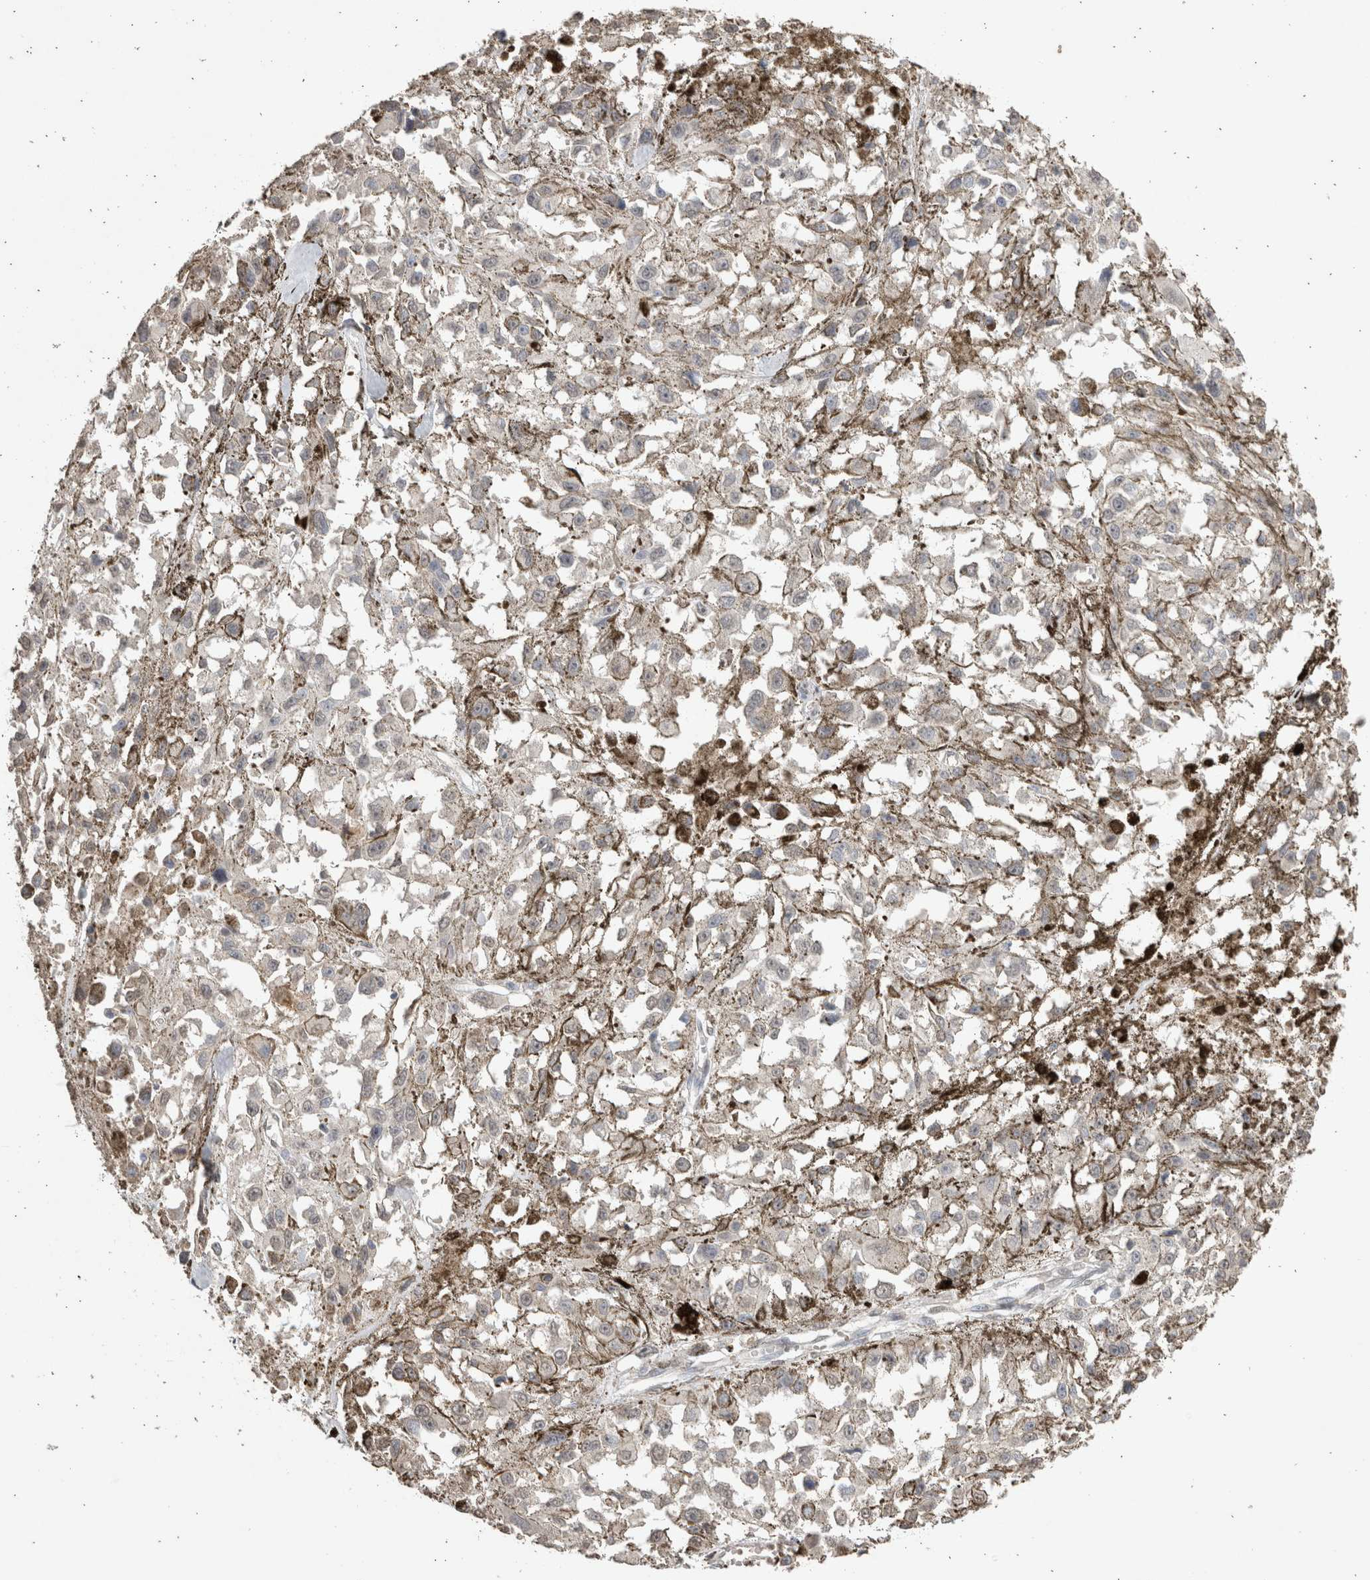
{"staining": {"intensity": "negative", "quantity": "none", "location": "none"}, "tissue": "melanoma", "cell_type": "Tumor cells", "image_type": "cancer", "snomed": [{"axis": "morphology", "description": "Malignant melanoma, Metastatic site"}, {"axis": "topography", "description": "Lymph node"}], "caption": "Melanoma was stained to show a protein in brown. There is no significant staining in tumor cells. Nuclei are stained in blue.", "gene": "LGALS2", "patient": {"sex": "male", "age": 59}}